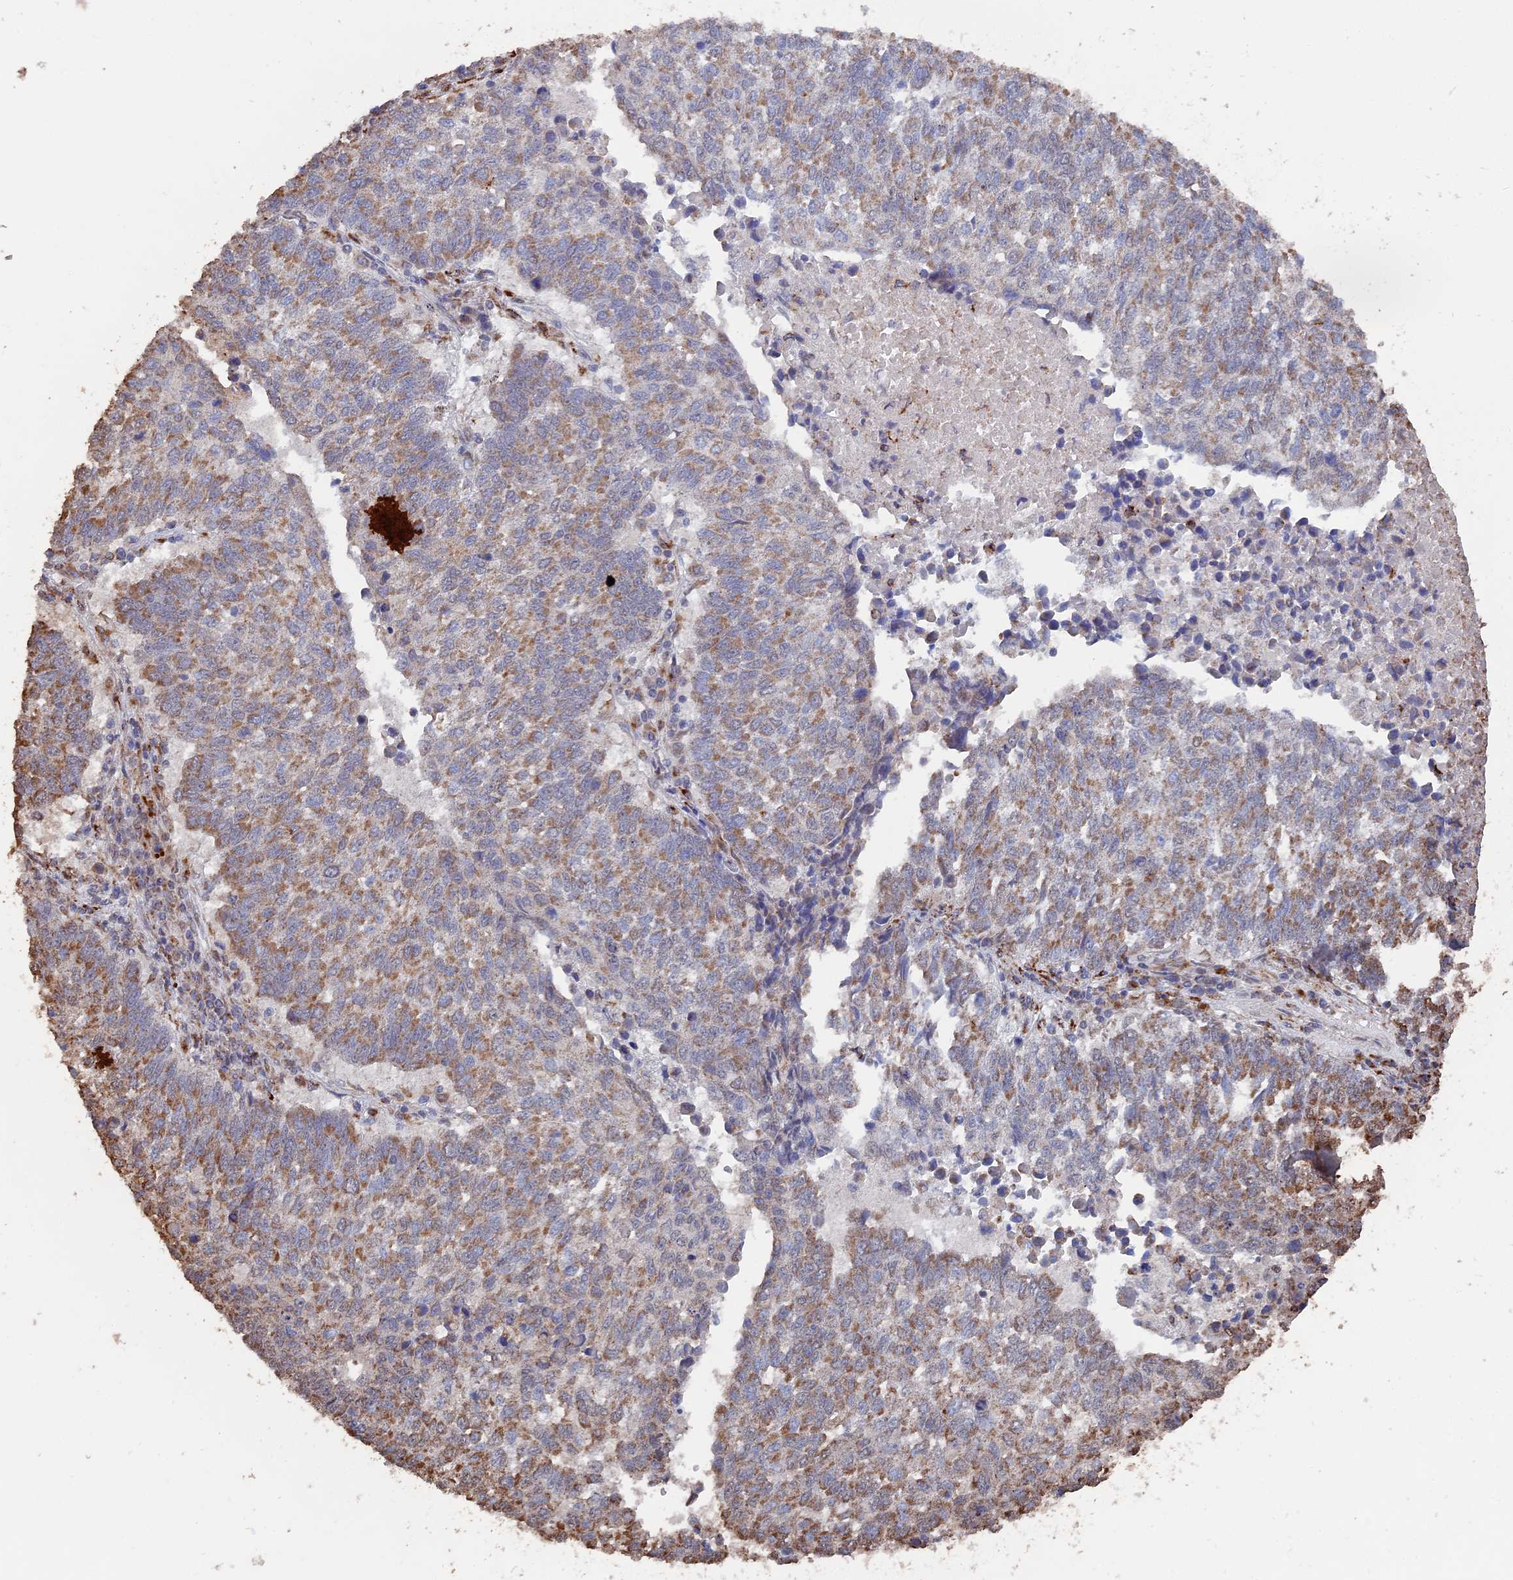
{"staining": {"intensity": "moderate", "quantity": "25%-75%", "location": "cytoplasmic/membranous"}, "tissue": "lung cancer", "cell_type": "Tumor cells", "image_type": "cancer", "snomed": [{"axis": "morphology", "description": "Squamous cell carcinoma, NOS"}, {"axis": "topography", "description": "Lung"}], "caption": "IHC photomicrograph of neoplastic tissue: lung squamous cell carcinoma stained using immunohistochemistry exhibits medium levels of moderate protein expression localized specifically in the cytoplasmic/membranous of tumor cells, appearing as a cytoplasmic/membranous brown color.", "gene": "SMG9", "patient": {"sex": "male", "age": 73}}